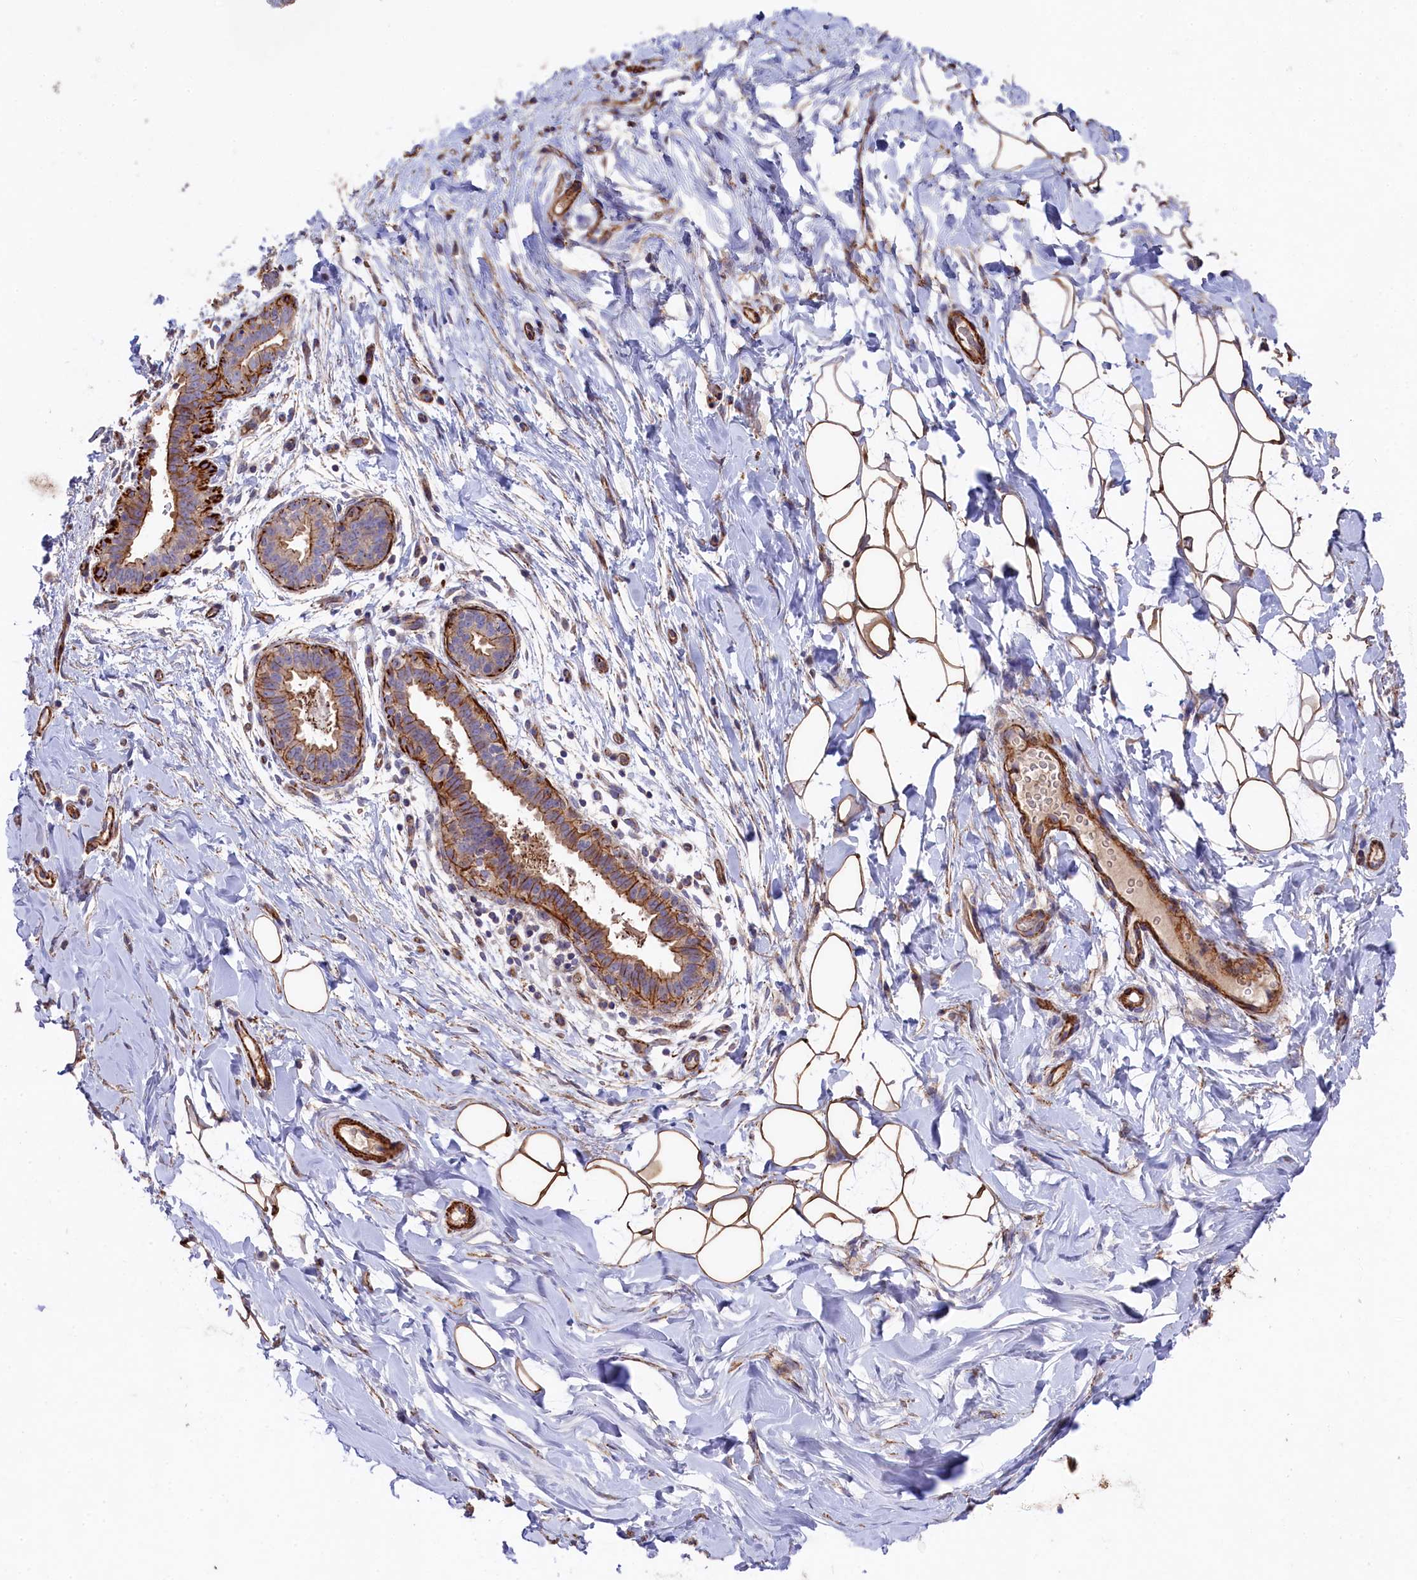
{"staining": {"intensity": "weak", "quantity": "25%-75%", "location": "cytoplasmic/membranous"}, "tissue": "adipose tissue", "cell_type": "Adipocytes", "image_type": "normal", "snomed": [{"axis": "morphology", "description": "Normal tissue, NOS"}, {"axis": "topography", "description": "Breast"}], "caption": "Protein analysis of normal adipose tissue shows weak cytoplasmic/membranous expression in about 25%-75% of adipocytes.", "gene": "RAPSN", "patient": {"sex": "female", "age": 26}}